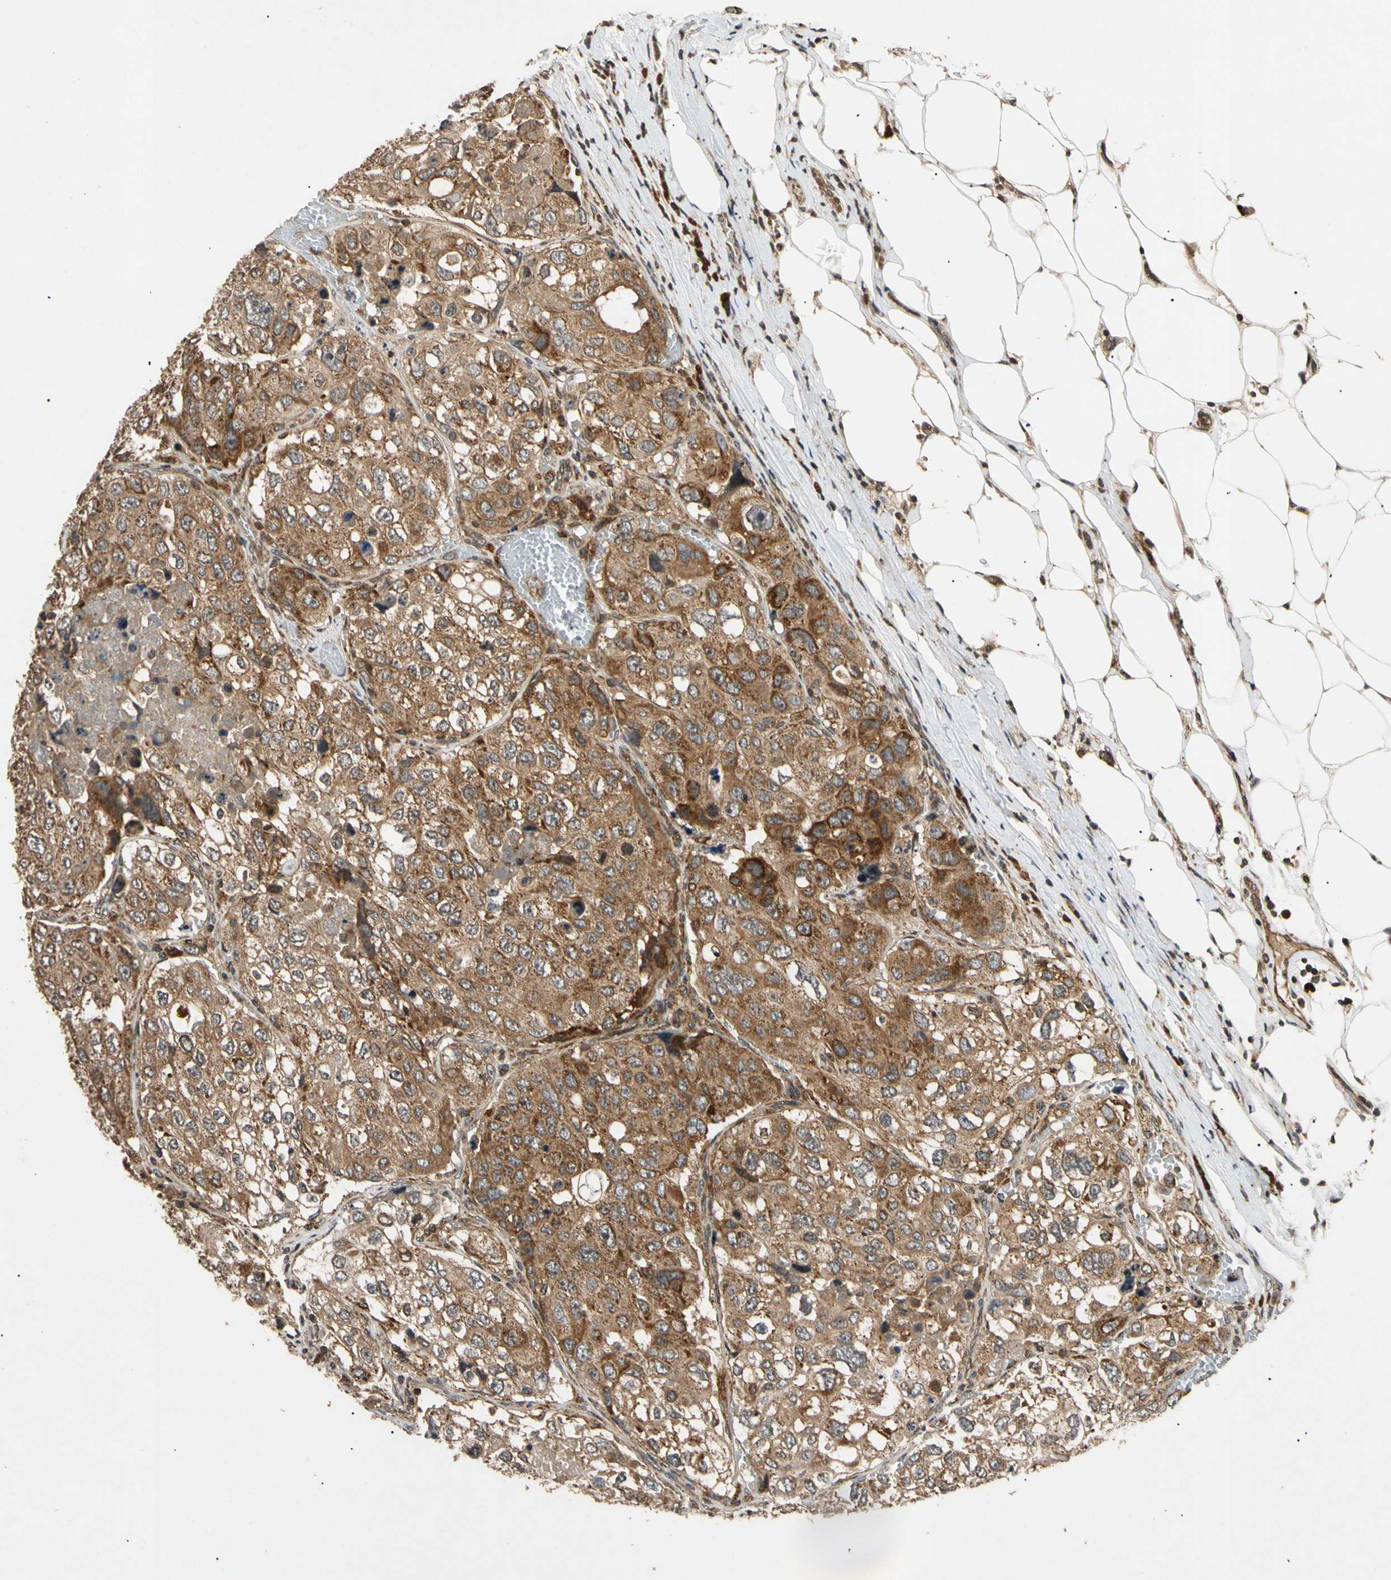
{"staining": {"intensity": "strong", "quantity": ">75%", "location": "cytoplasmic/membranous"}, "tissue": "urothelial cancer", "cell_type": "Tumor cells", "image_type": "cancer", "snomed": [{"axis": "morphology", "description": "Urothelial carcinoma, High grade"}, {"axis": "topography", "description": "Lymph node"}, {"axis": "topography", "description": "Urinary bladder"}], "caption": "This is a photomicrograph of IHC staining of urothelial carcinoma (high-grade), which shows strong staining in the cytoplasmic/membranous of tumor cells.", "gene": "MRPS22", "patient": {"sex": "male", "age": 51}}